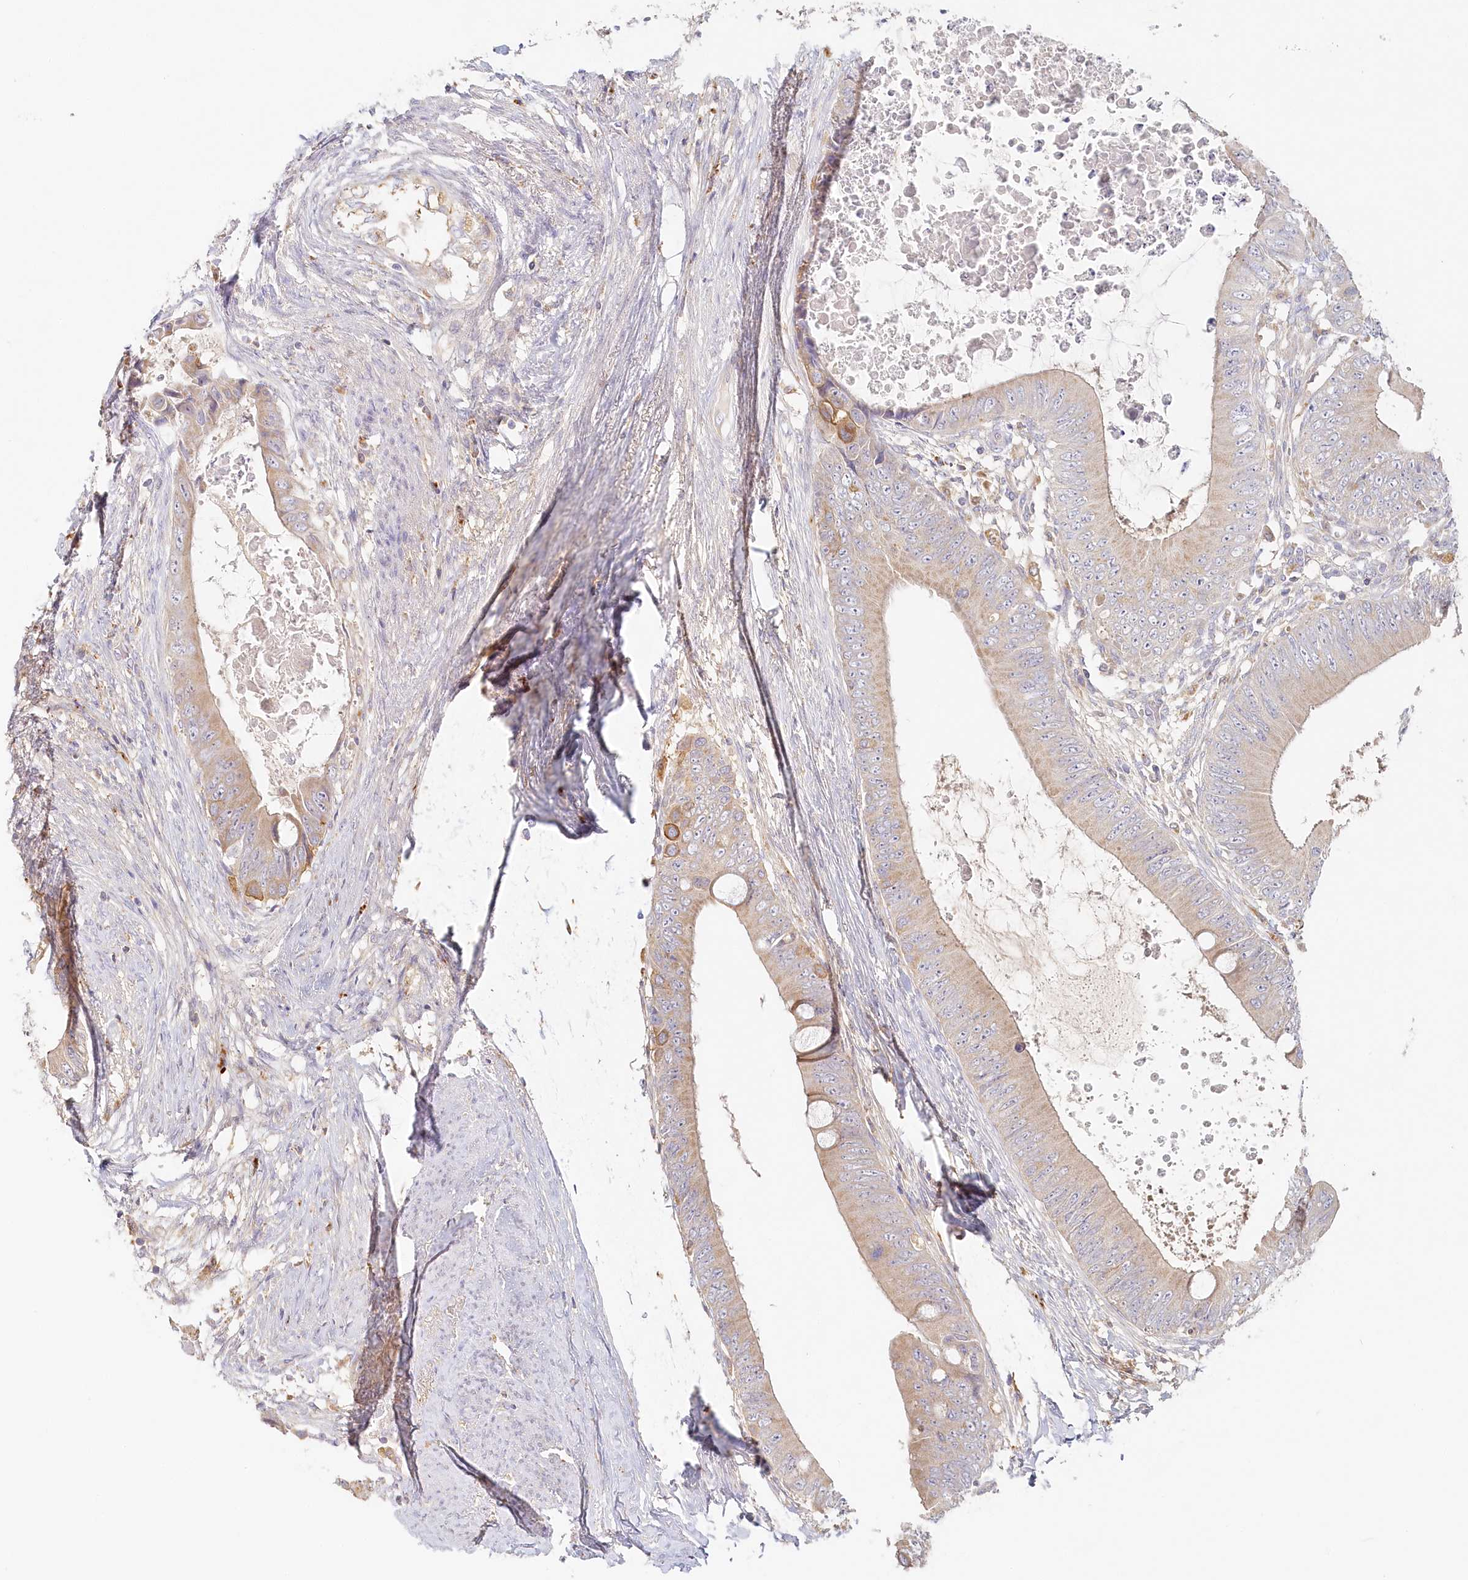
{"staining": {"intensity": "weak", "quantity": "25%-75%", "location": "cytoplasmic/membranous"}, "tissue": "colorectal cancer", "cell_type": "Tumor cells", "image_type": "cancer", "snomed": [{"axis": "morphology", "description": "Normal tissue, NOS"}, {"axis": "morphology", "description": "Adenocarcinoma, NOS"}, {"axis": "topography", "description": "Rectum"}, {"axis": "topography", "description": "Peripheral nerve tissue"}], "caption": "Human colorectal cancer stained with a protein marker reveals weak staining in tumor cells.", "gene": "VSIG1", "patient": {"sex": "female", "age": 77}}